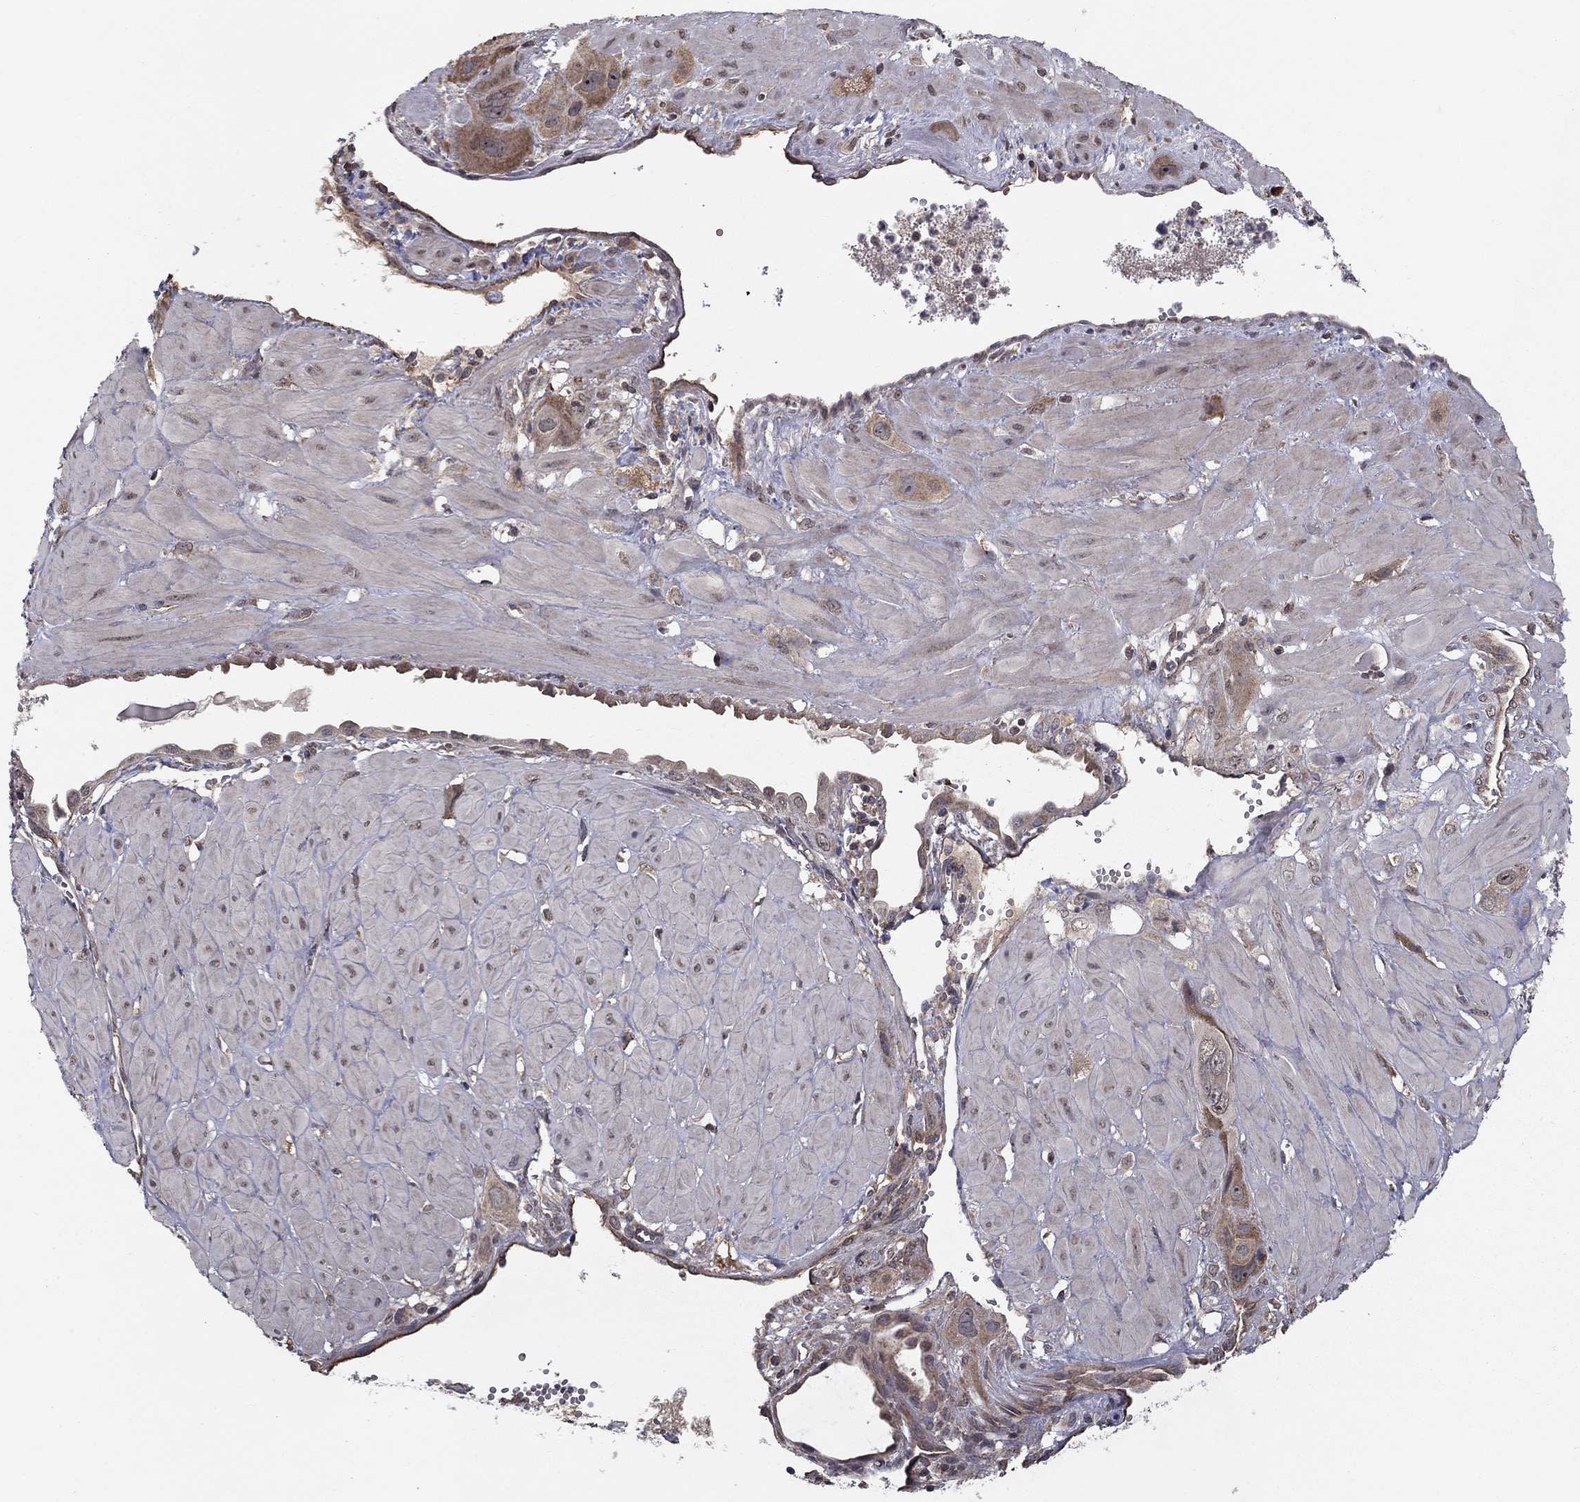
{"staining": {"intensity": "weak", "quantity": "25%-75%", "location": "cytoplasmic/membranous"}, "tissue": "cervical cancer", "cell_type": "Tumor cells", "image_type": "cancer", "snomed": [{"axis": "morphology", "description": "Squamous cell carcinoma, NOS"}, {"axis": "topography", "description": "Cervix"}], "caption": "Squamous cell carcinoma (cervical) tissue displays weak cytoplasmic/membranous positivity in about 25%-75% of tumor cells", "gene": "SLC2A13", "patient": {"sex": "female", "age": 34}}